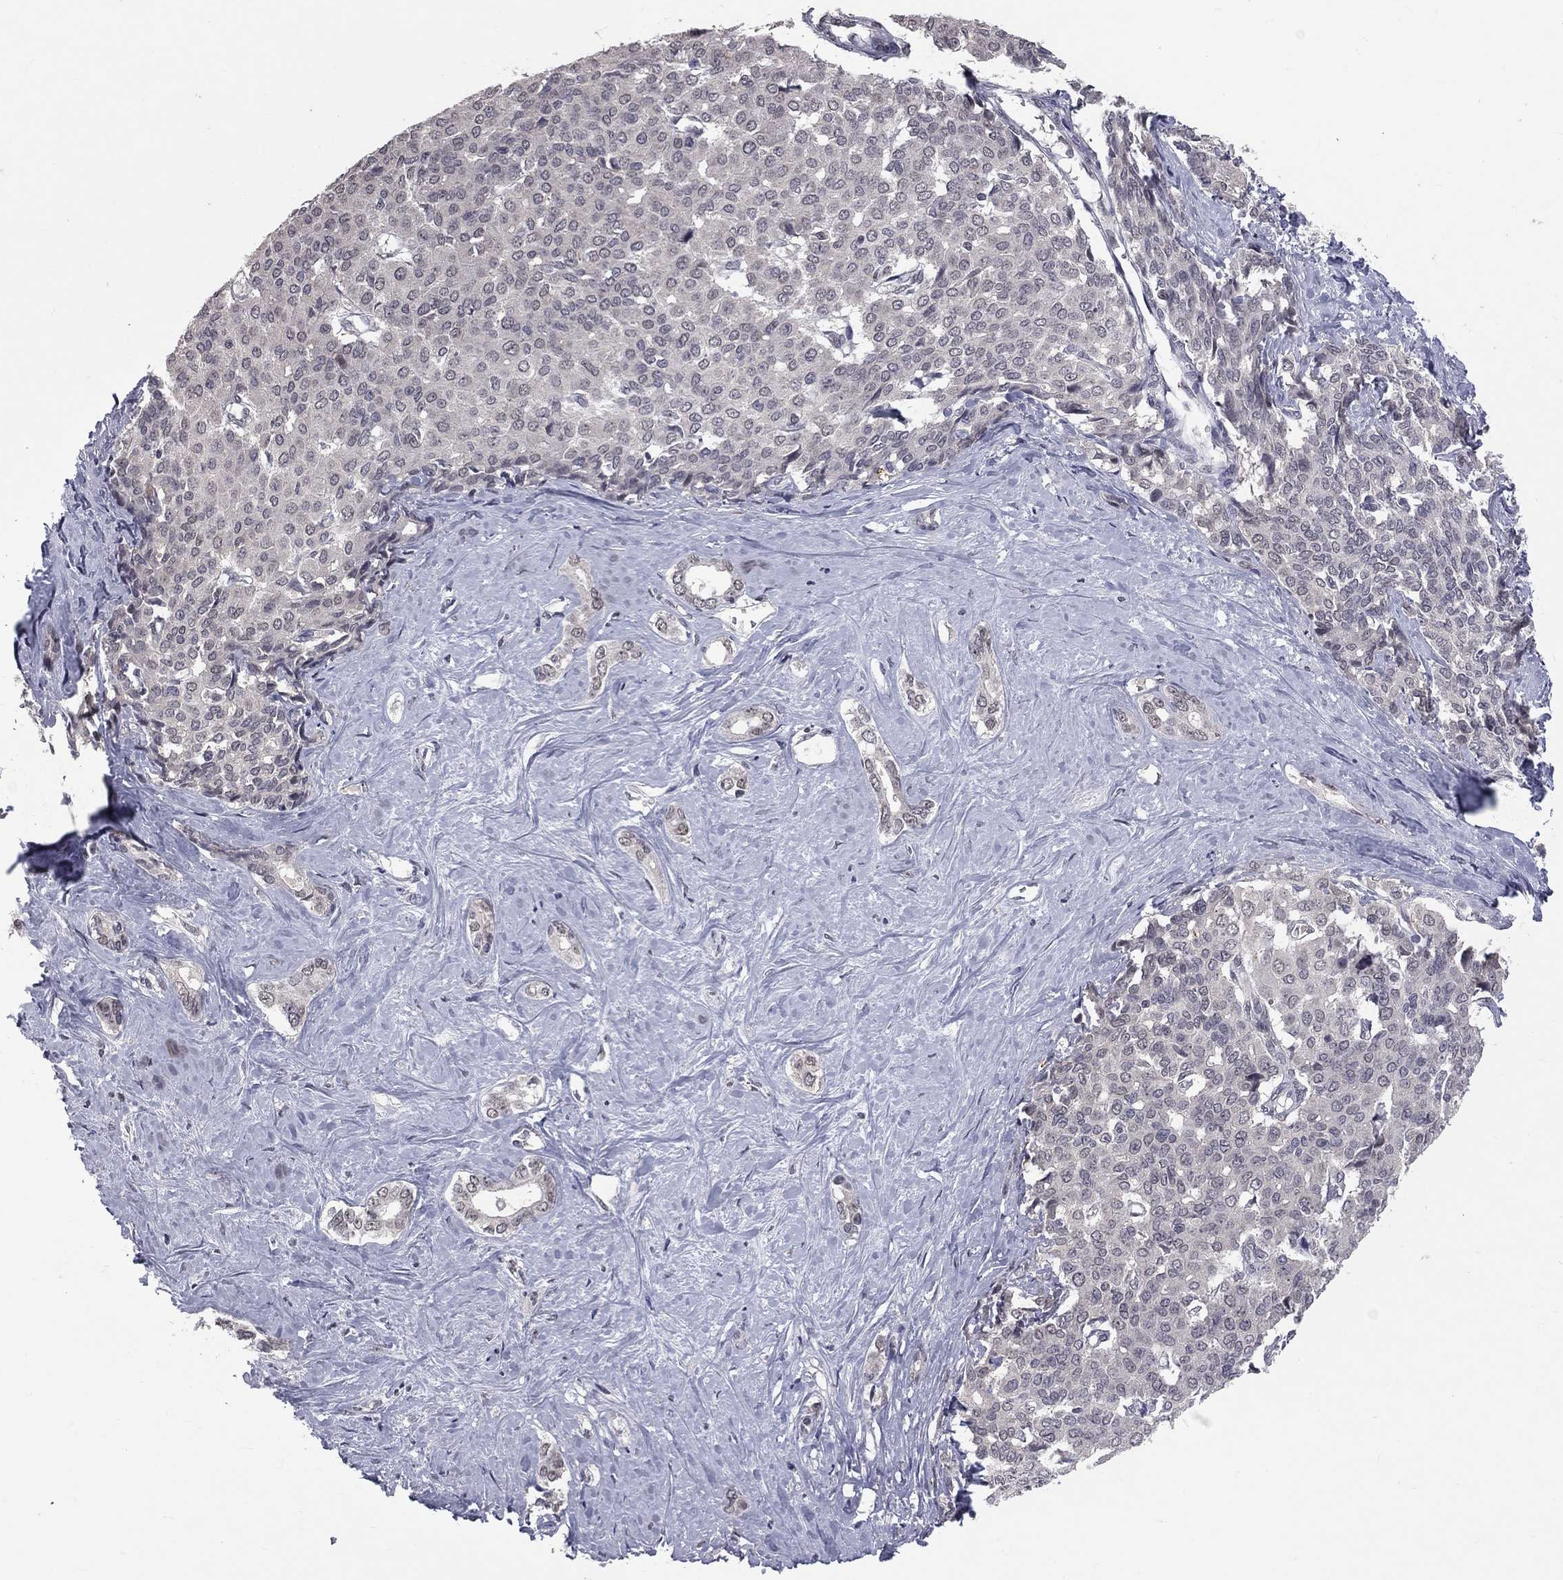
{"staining": {"intensity": "negative", "quantity": "none", "location": "none"}, "tissue": "liver cancer", "cell_type": "Tumor cells", "image_type": "cancer", "snomed": [{"axis": "morphology", "description": "Cholangiocarcinoma"}, {"axis": "topography", "description": "Liver"}], "caption": "Immunohistochemical staining of cholangiocarcinoma (liver) demonstrates no significant expression in tumor cells.", "gene": "DSG4", "patient": {"sex": "female", "age": 47}}